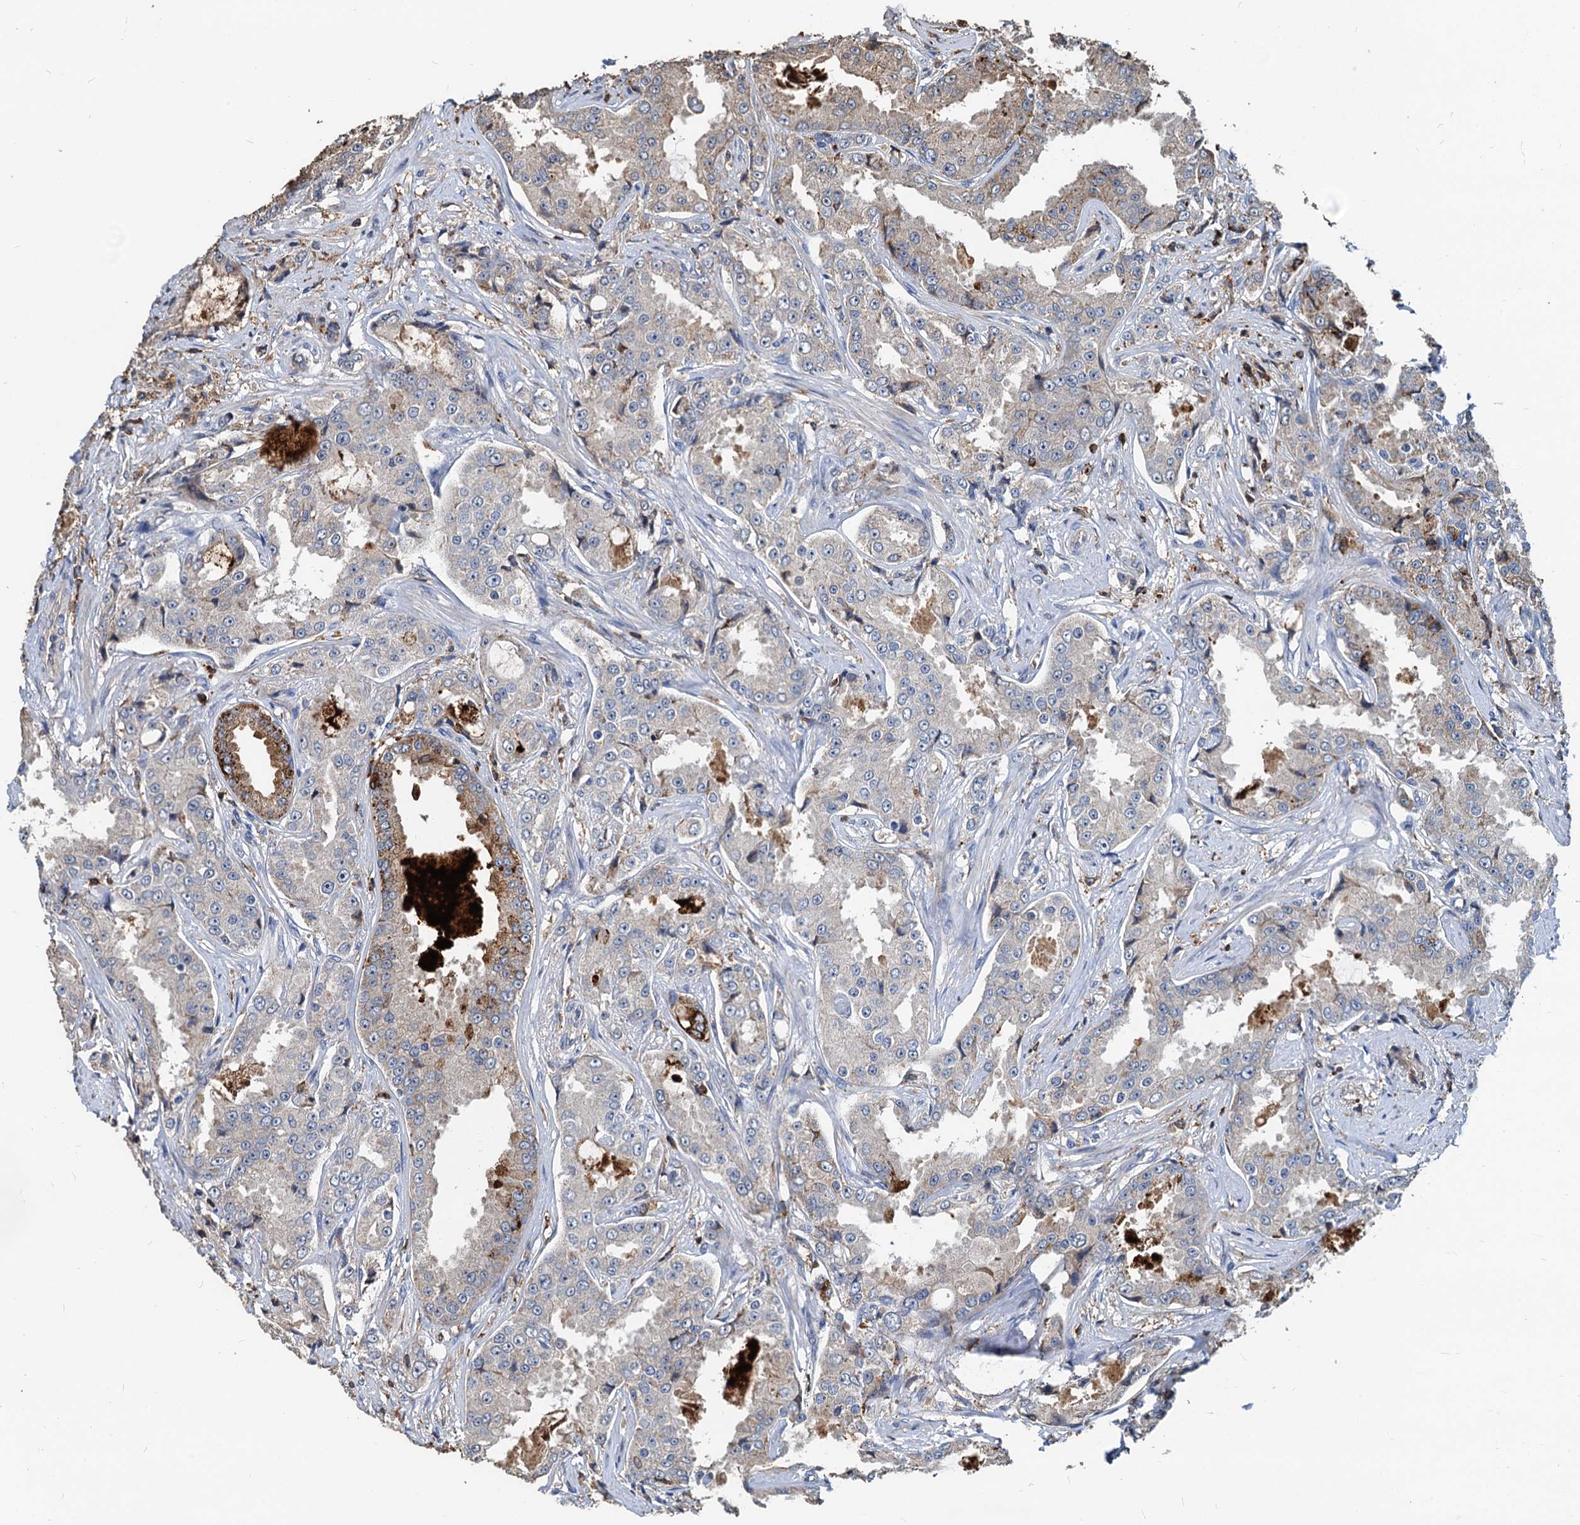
{"staining": {"intensity": "weak", "quantity": "<25%", "location": "cytoplasmic/membranous"}, "tissue": "prostate cancer", "cell_type": "Tumor cells", "image_type": "cancer", "snomed": [{"axis": "morphology", "description": "Adenocarcinoma, High grade"}, {"axis": "topography", "description": "Prostate"}], "caption": "IHC of human prostate cancer (adenocarcinoma (high-grade)) displays no positivity in tumor cells. (Immunohistochemistry (ihc), brightfield microscopy, high magnification).", "gene": "LCP2", "patient": {"sex": "male", "age": 73}}